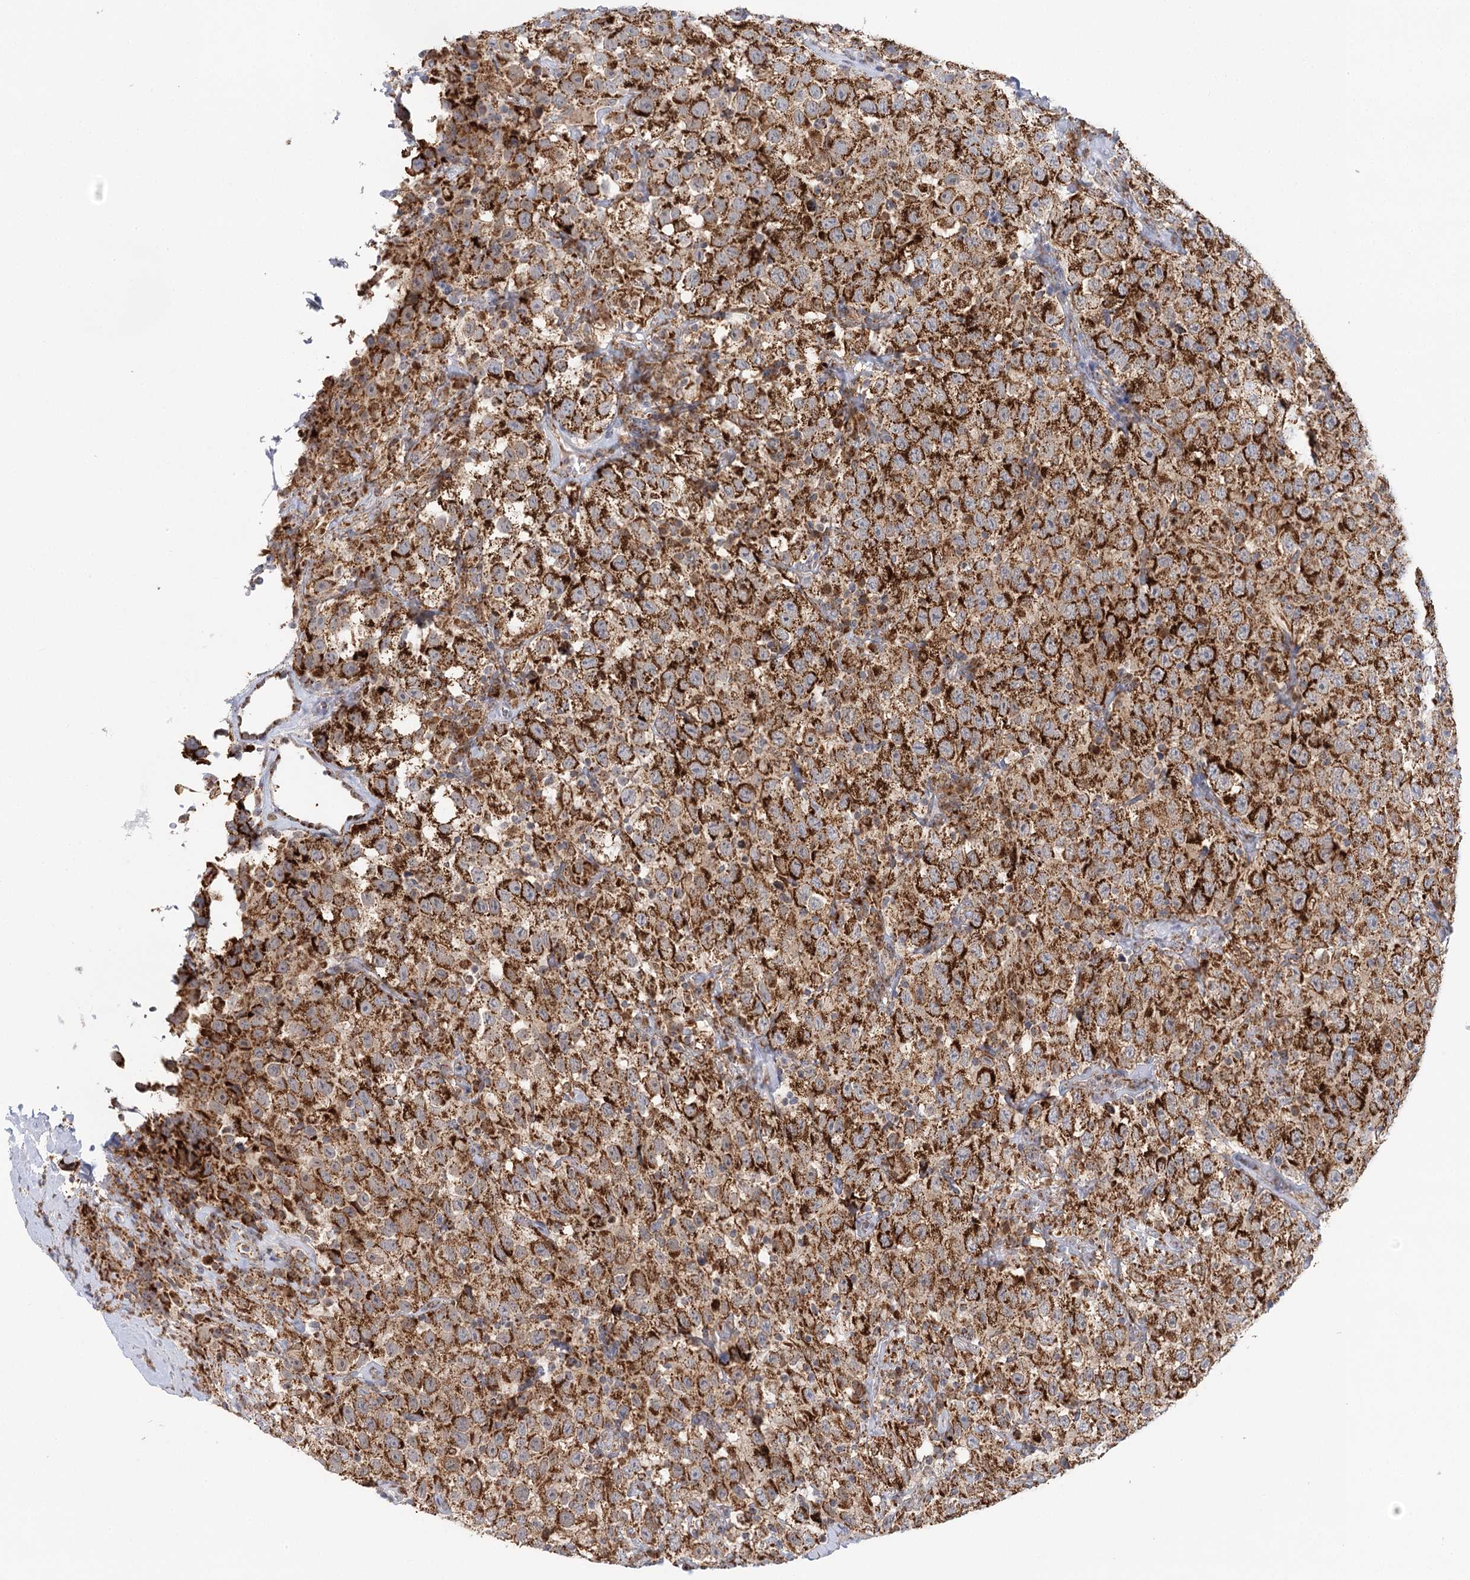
{"staining": {"intensity": "strong", "quantity": ">75%", "location": "cytoplasmic/membranous"}, "tissue": "testis cancer", "cell_type": "Tumor cells", "image_type": "cancer", "snomed": [{"axis": "morphology", "description": "Seminoma, NOS"}, {"axis": "topography", "description": "Testis"}], "caption": "This is an image of immunohistochemistry staining of seminoma (testis), which shows strong expression in the cytoplasmic/membranous of tumor cells.", "gene": "TAS1R1", "patient": {"sex": "male", "age": 41}}